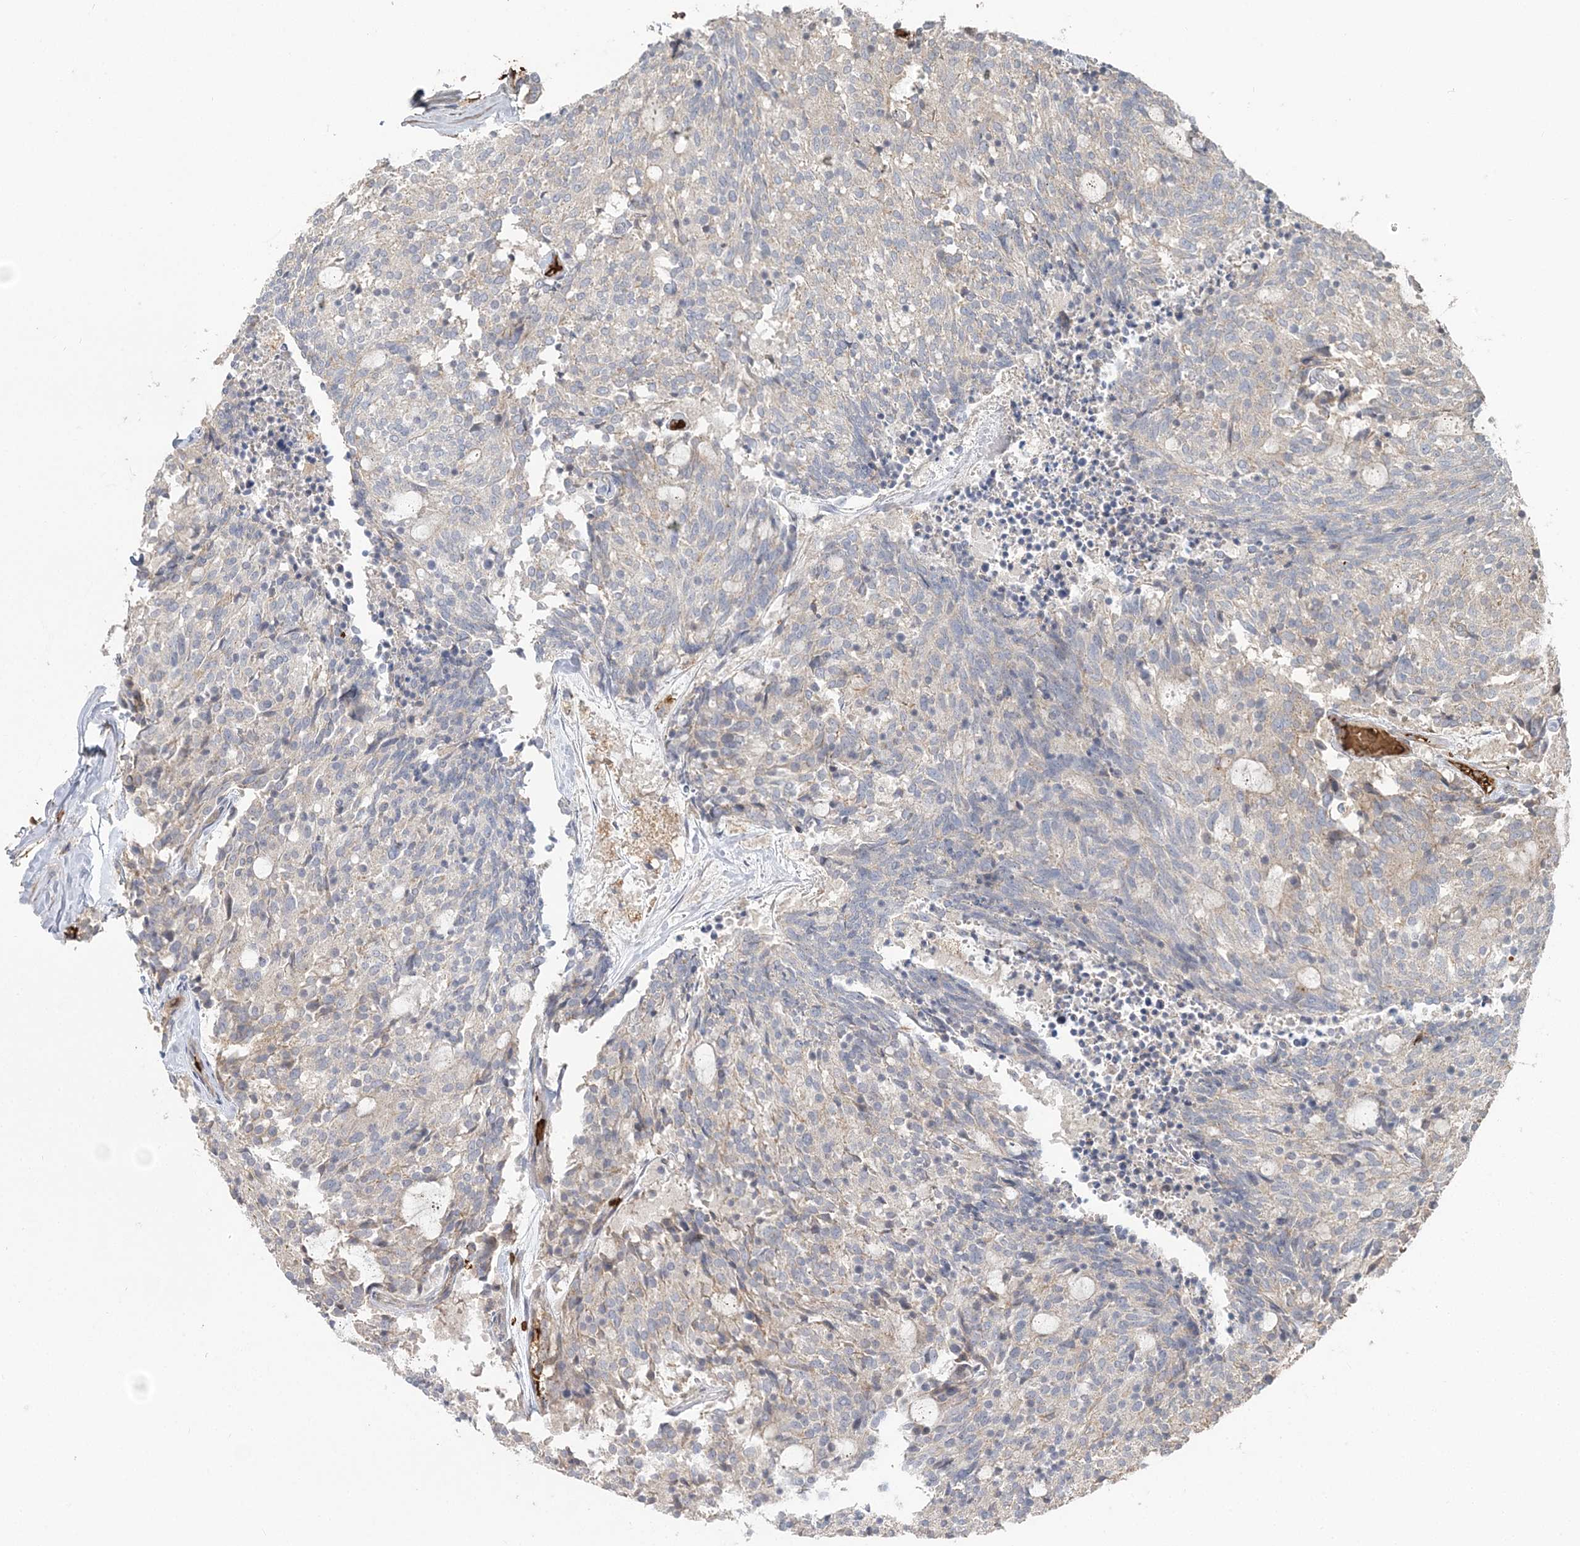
{"staining": {"intensity": "negative", "quantity": "none", "location": "none"}, "tissue": "carcinoid", "cell_type": "Tumor cells", "image_type": "cancer", "snomed": [{"axis": "morphology", "description": "Carcinoid, malignant, NOS"}, {"axis": "topography", "description": "Pancreas"}], "caption": "This image is of malignant carcinoid stained with IHC to label a protein in brown with the nuclei are counter-stained blue. There is no positivity in tumor cells. The staining is performed using DAB (3,3'-diaminobenzidine) brown chromogen with nuclei counter-stained in using hematoxylin.", "gene": "SERINC1", "patient": {"sex": "female", "age": 54}}